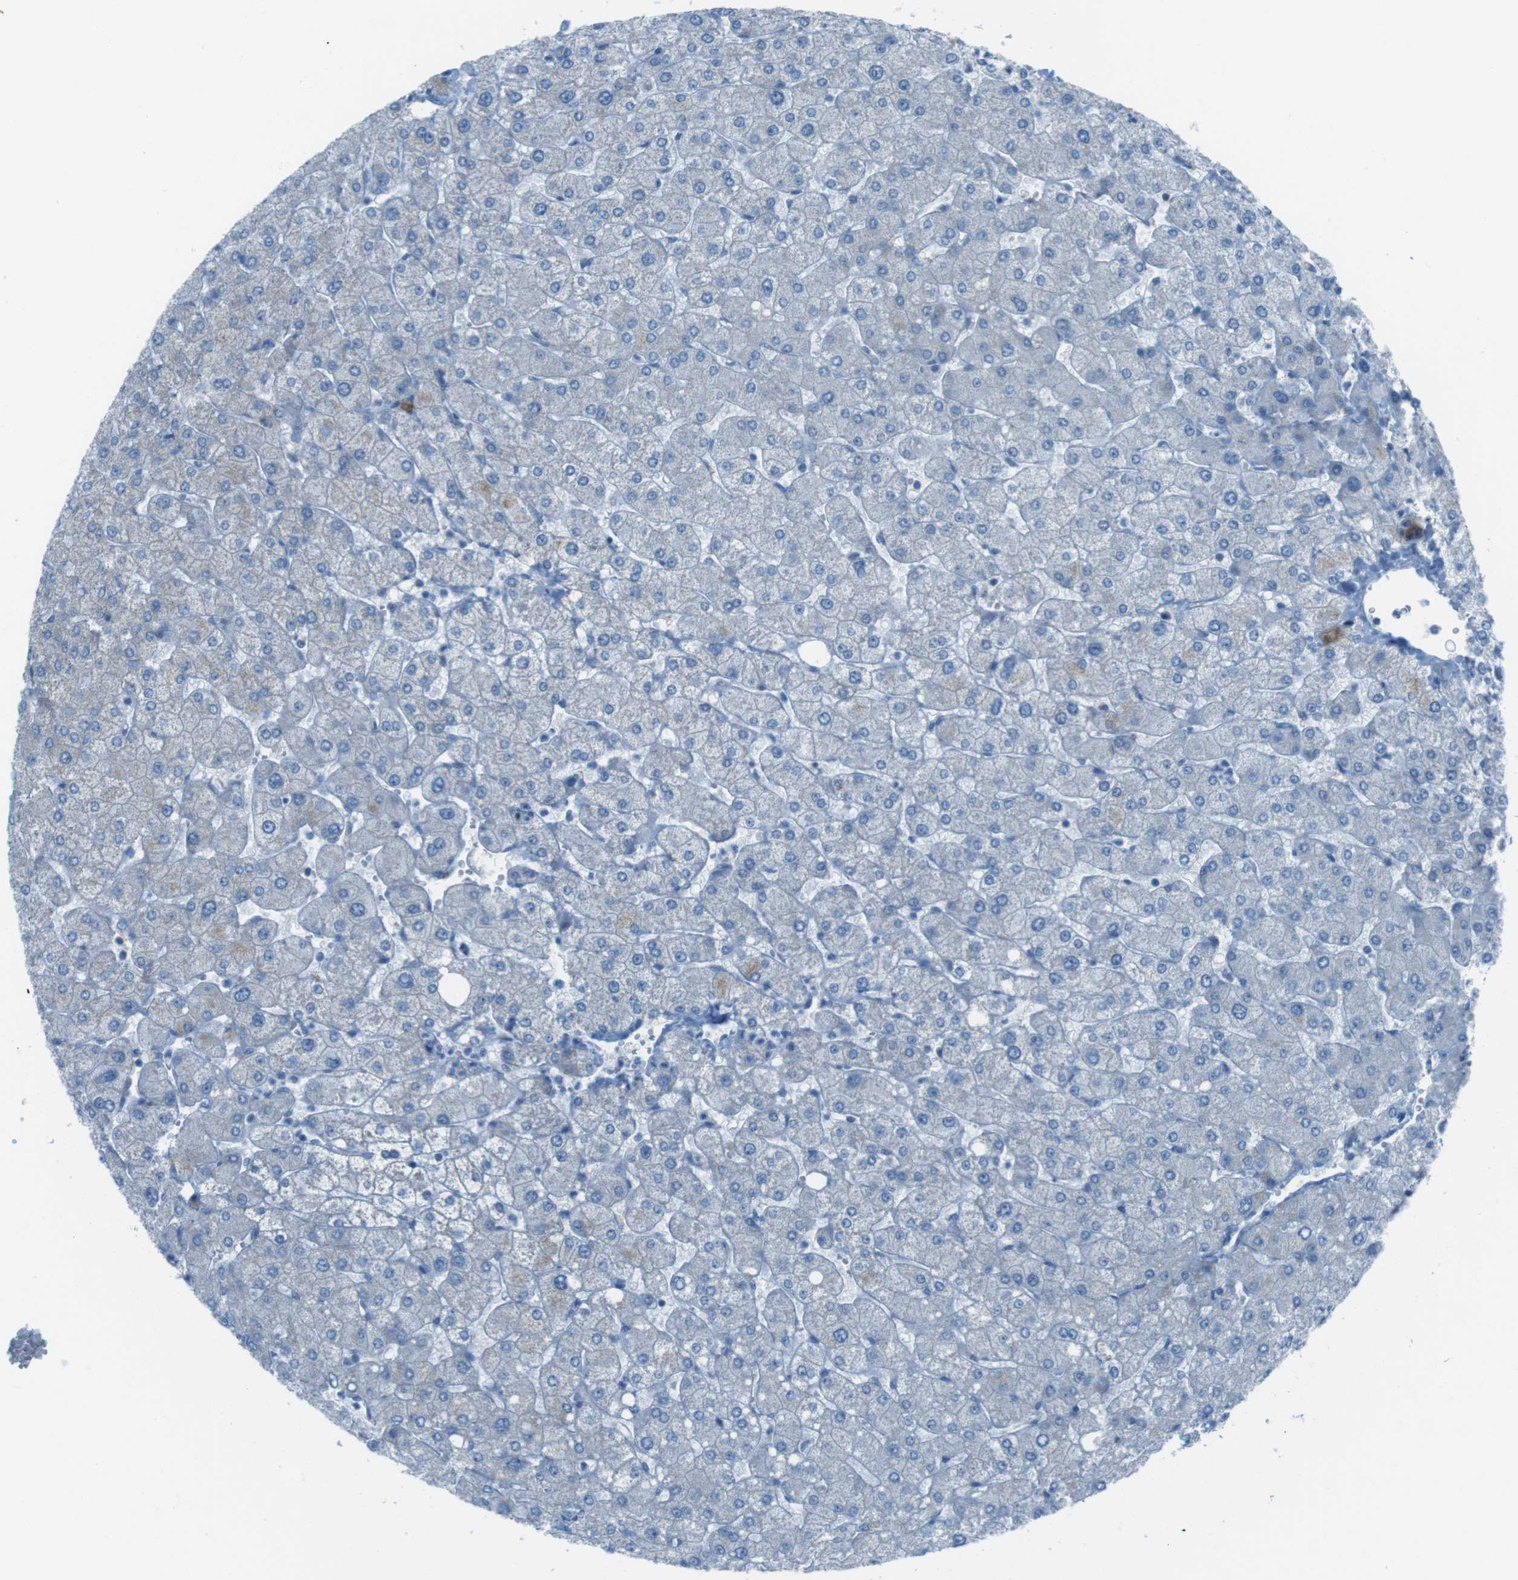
{"staining": {"intensity": "negative", "quantity": "none", "location": "none"}, "tissue": "liver", "cell_type": "Cholangiocytes", "image_type": "normal", "snomed": [{"axis": "morphology", "description": "Normal tissue, NOS"}, {"axis": "topography", "description": "Liver"}], "caption": "Liver was stained to show a protein in brown. There is no significant expression in cholangiocytes. (DAB IHC visualized using brightfield microscopy, high magnification).", "gene": "DNAJA3", "patient": {"sex": "male", "age": 55}}